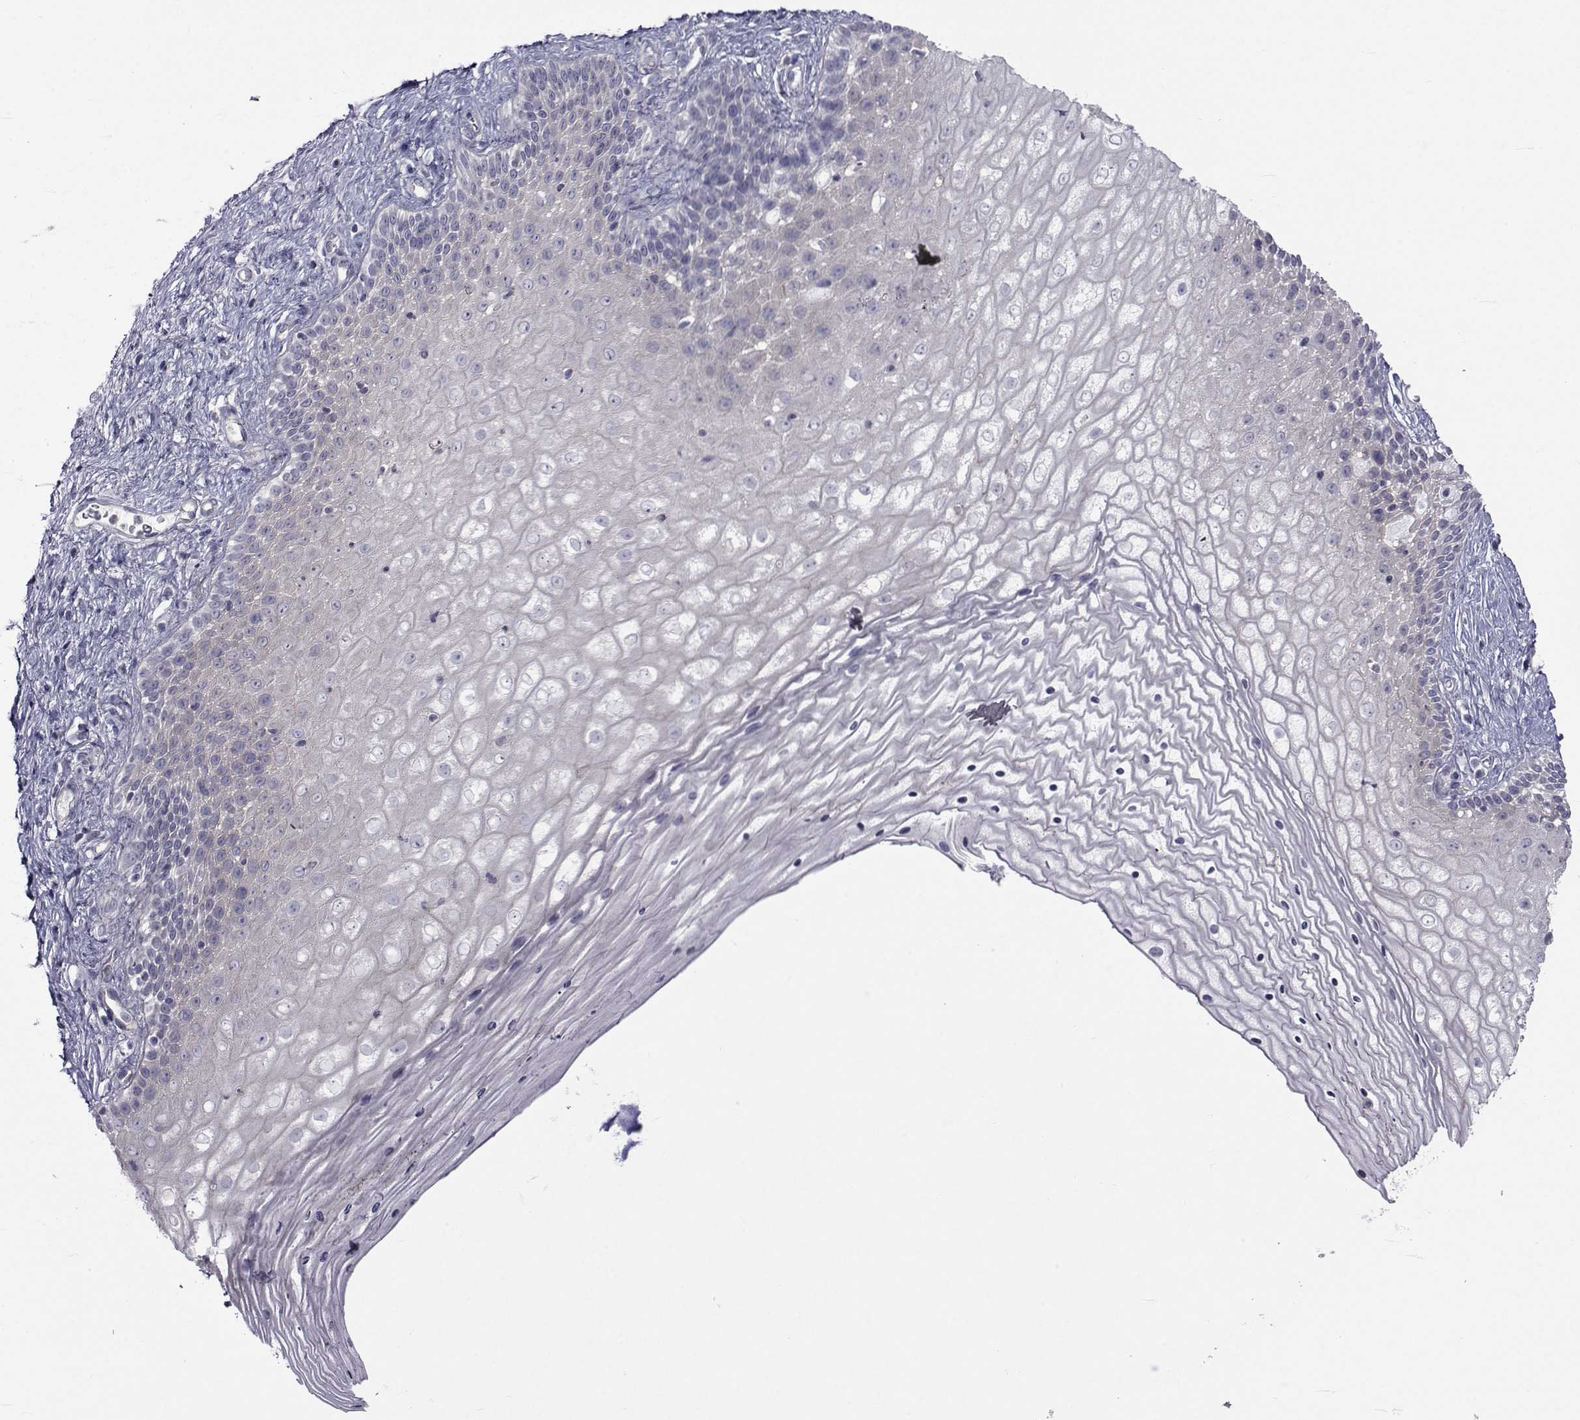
{"staining": {"intensity": "negative", "quantity": "none", "location": "none"}, "tissue": "vagina", "cell_type": "Squamous epithelial cells", "image_type": "normal", "snomed": [{"axis": "morphology", "description": "Normal tissue, NOS"}, {"axis": "topography", "description": "Vagina"}], "caption": "Squamous epithelial cells show no significant expression in unremarkable vagina.", "gene": "SLC30A10", "patient": {"sex": "female", "age": 47}}